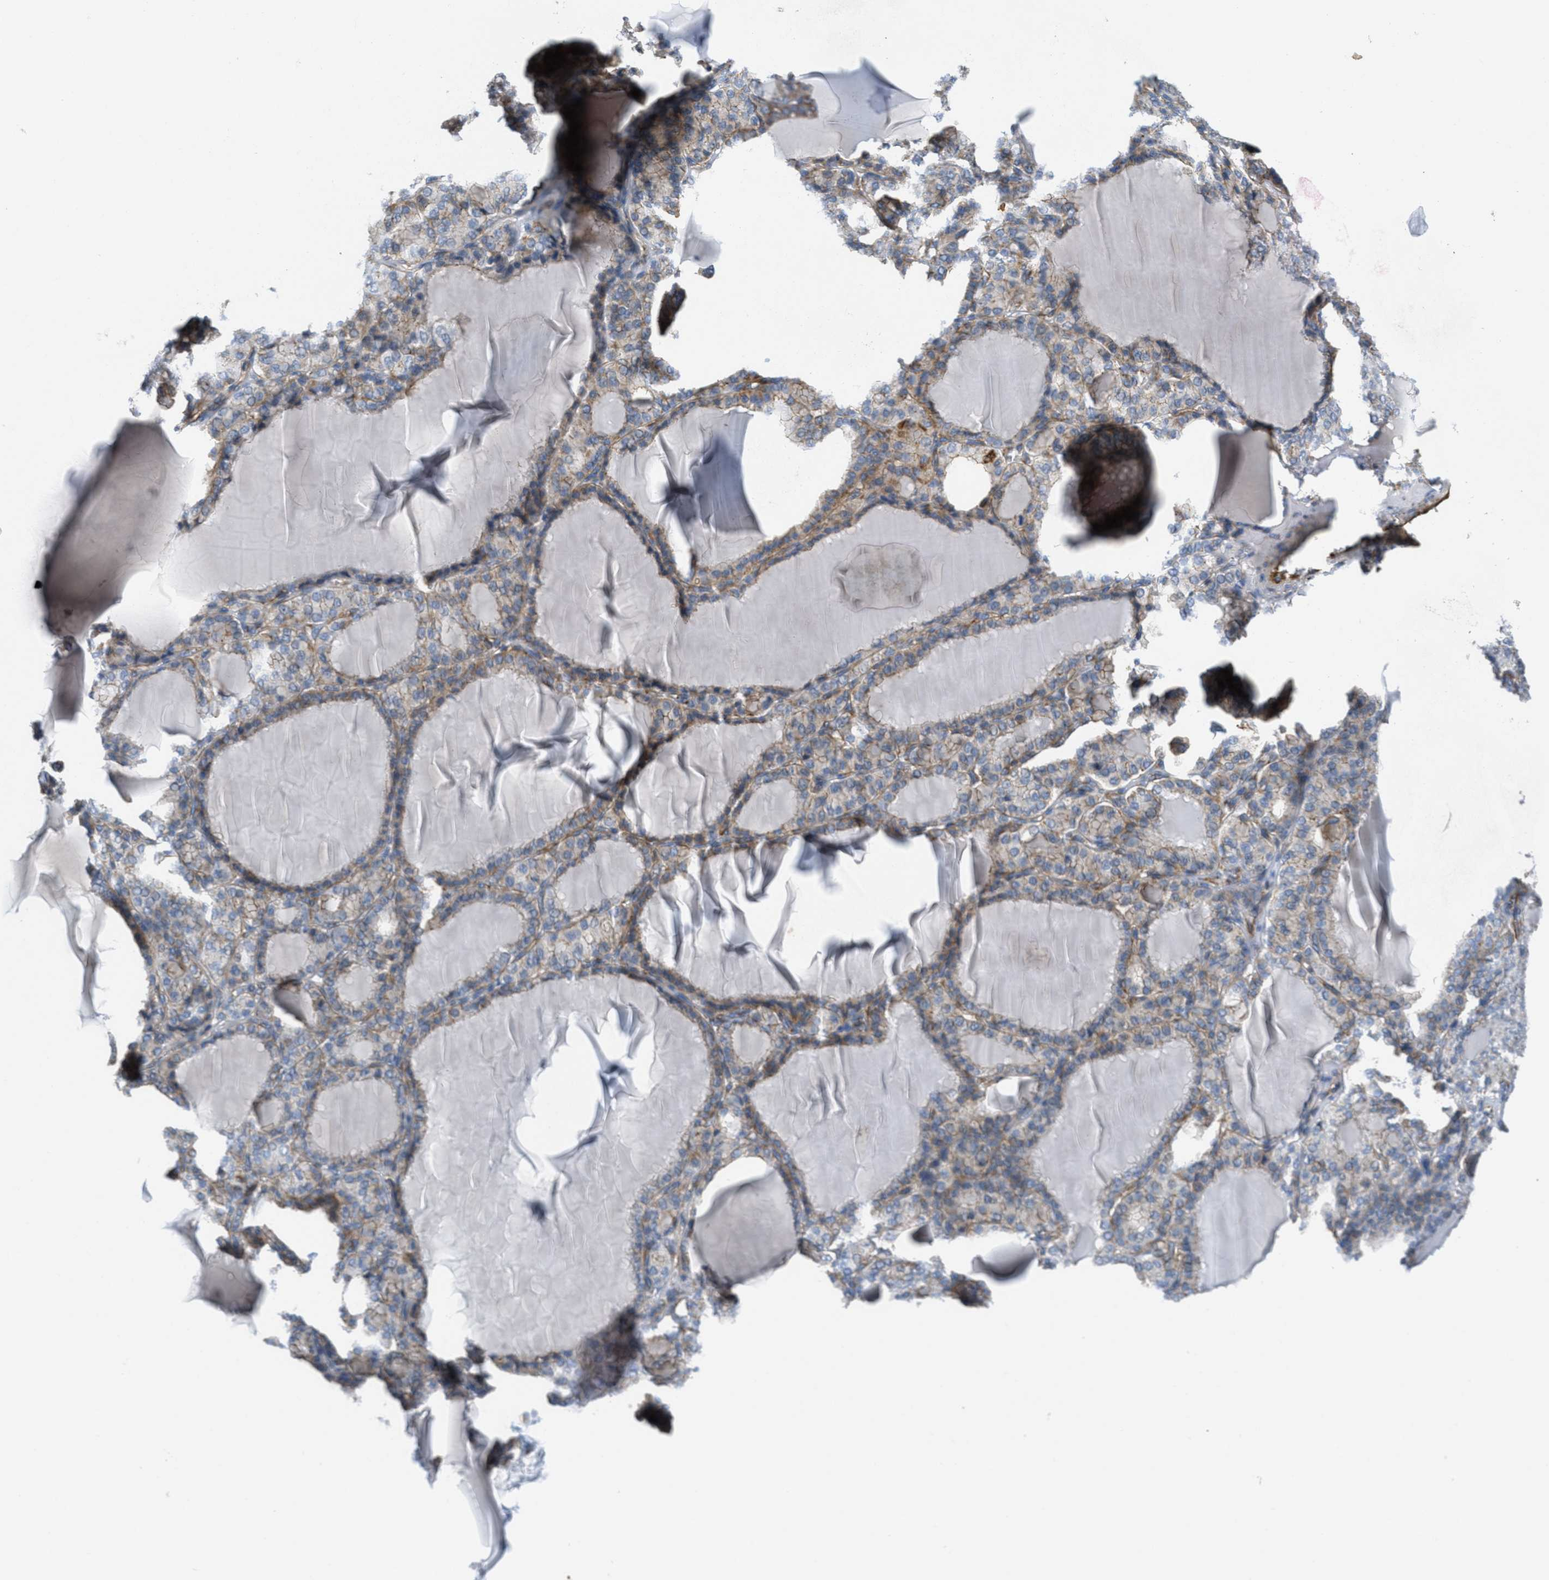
{"staining": {"intensity": "moderate", "quantity": "<25%", "location": "cytoplasmic/membranous"}, "tissue": "thyroid gland", "cell_type": "Glandular cells", "image_type": "normal", "snomed": [{"axis": "morphology", "description": "Normal tissue, NOS"}, {"axis": "topography", "description": "Thyroid gland"}], "caption": "This photomicrograph shows unremarkable thyroid gland stained with immunohistochemistry to label a protein in brown. The cytoplasmic/membranous of glandular cells show moderate positivity for the protein. Nuclei are counter-stained blue.", "gene": "BTN3A1", "patient": {"sex": "female", "age": 28}}